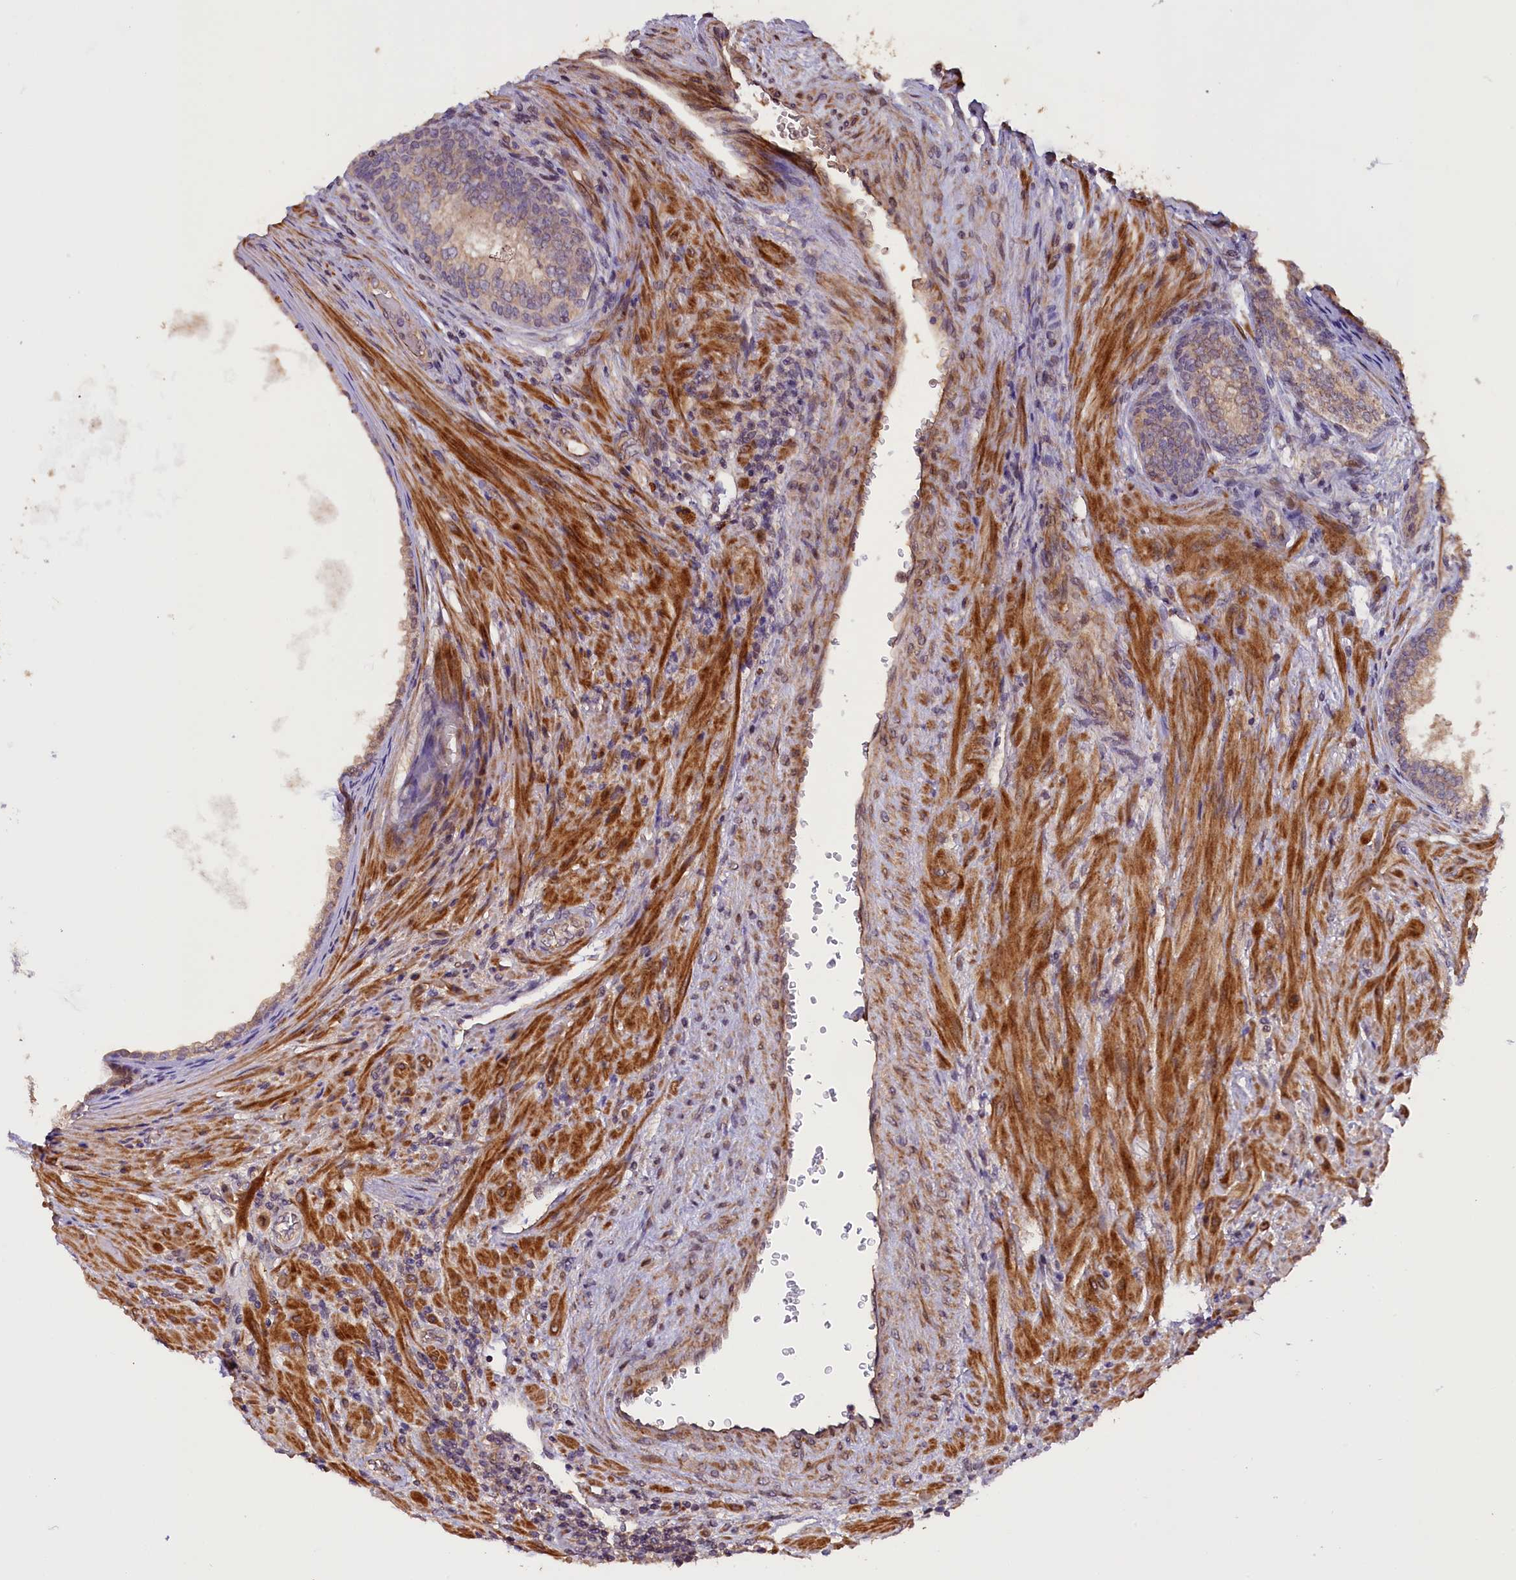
{"staining": {"intensity": "weak", "quantity": ">75%", "location": "cytoplasmic/membranous"}, "tissue": "prostate", "cell_type": "Glandular cells", "image_type": "normal", "snomed": [{"axis": "morphology", "description": "Normal tissue, NOS"}, {"axis": "topography", "description": "Prostate"}], "caption": "Immunohistochemical staining of unremarkable prostate displays low levels of weak cytoplasmic/membranous positivity in approximately >75% of glandular cells. (Stains: DAB in brown, nuclei in blue, Microscopy: brightfield microscopy at high magnification).", "gene": "DNAJB9", "patient": {"sex": "male", "age": 76}}